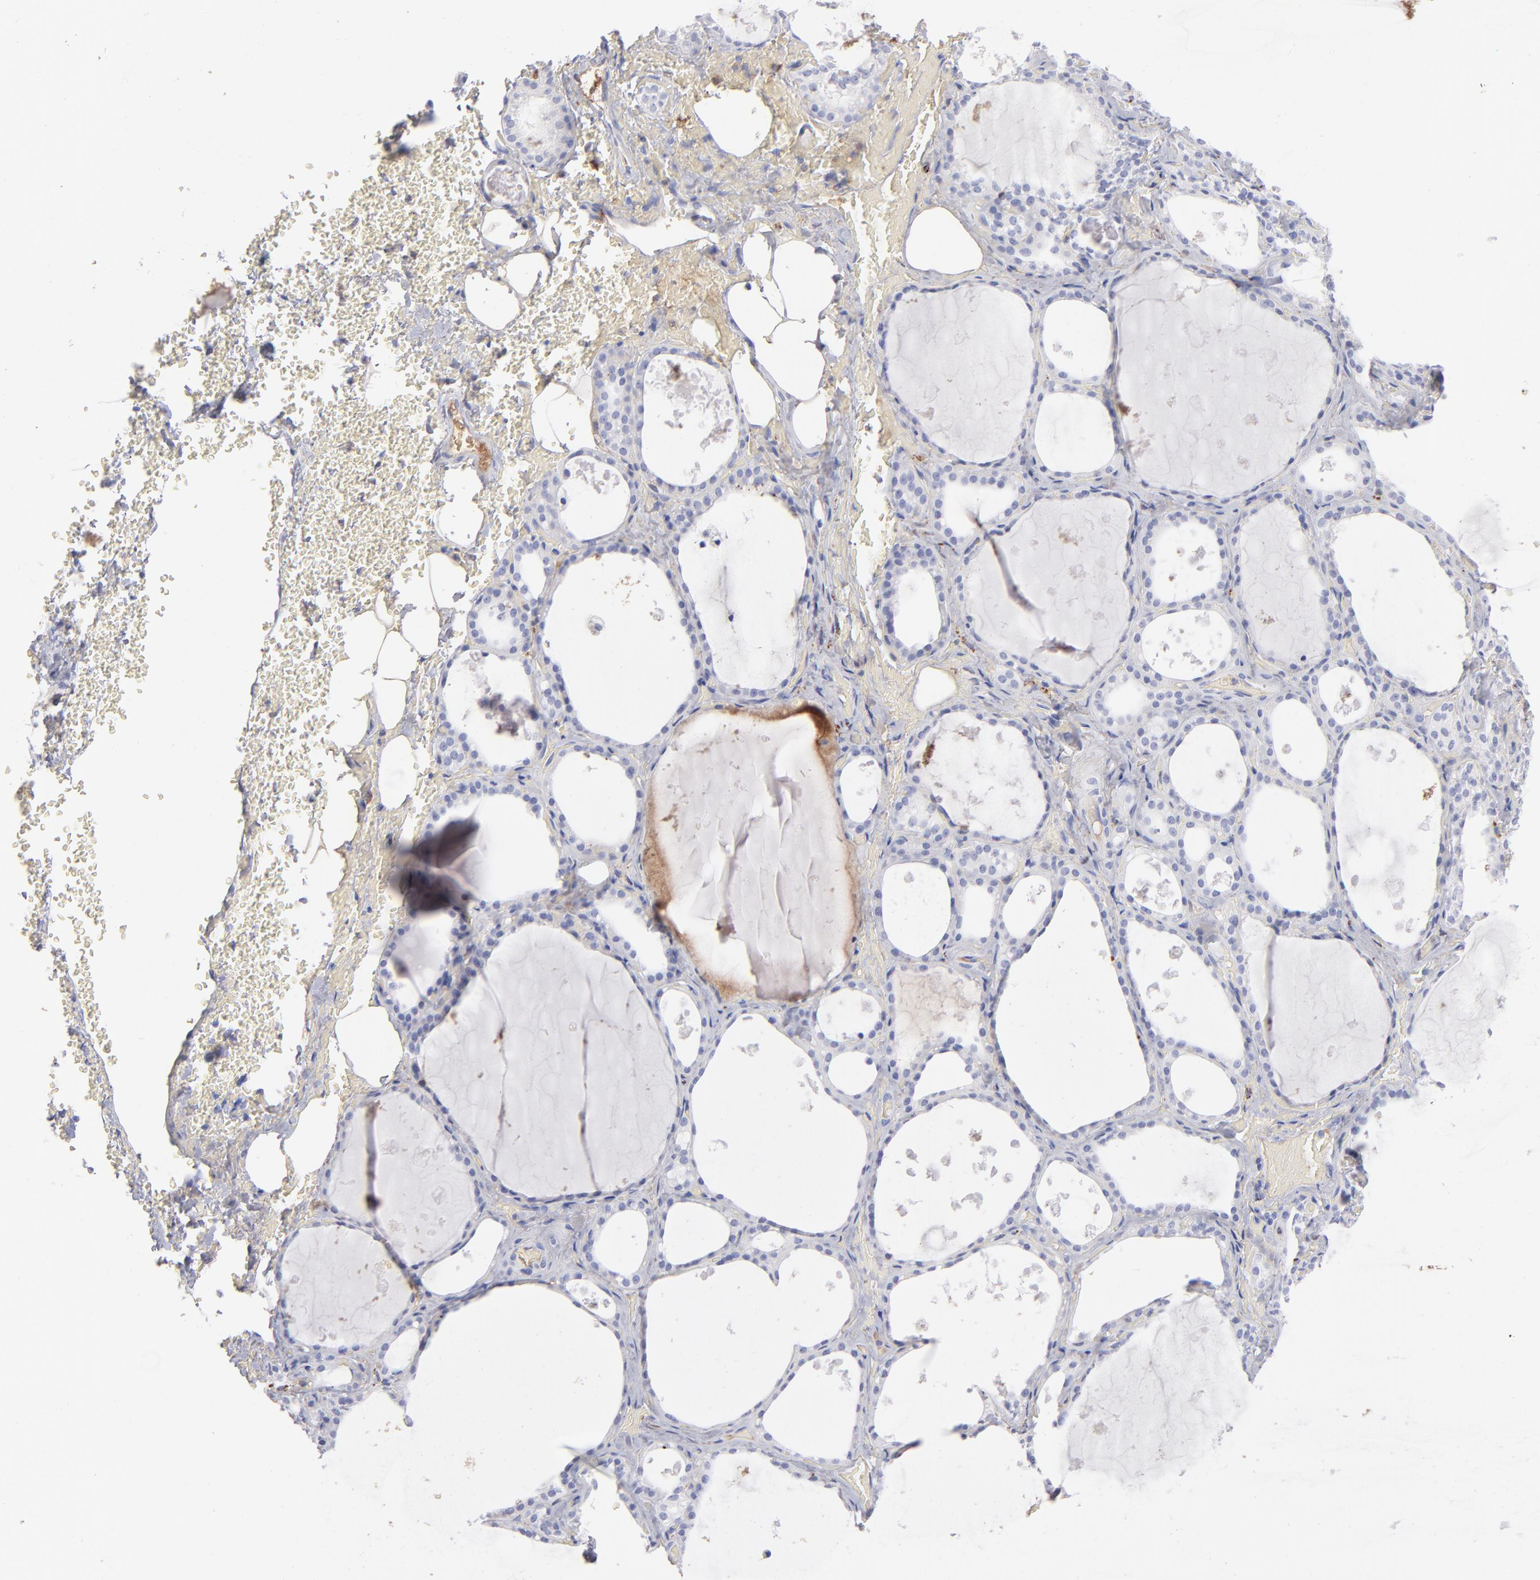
{"staining": {"intensity": "negative", "quantity": "none", "location": "none"}, "tissue": "thyroid gland", "cell_type": "Glandular cells", "image_type": "normal", "snomed": [{"axis": "morphology", "description": "Normal tissue, NOS"}, {"axis": "topography", "description": "Thyroid gland"}], "caption": "The image displays no significant expression in glandular cells of thyroid gland. Brightfield microscopy of immunohistochemistry (IHC) stained with DAB (brown) and hematoxylin (blue), captured at high magnification.", "gene": "HP", "patient": {"sex": "male", "age": 61}}